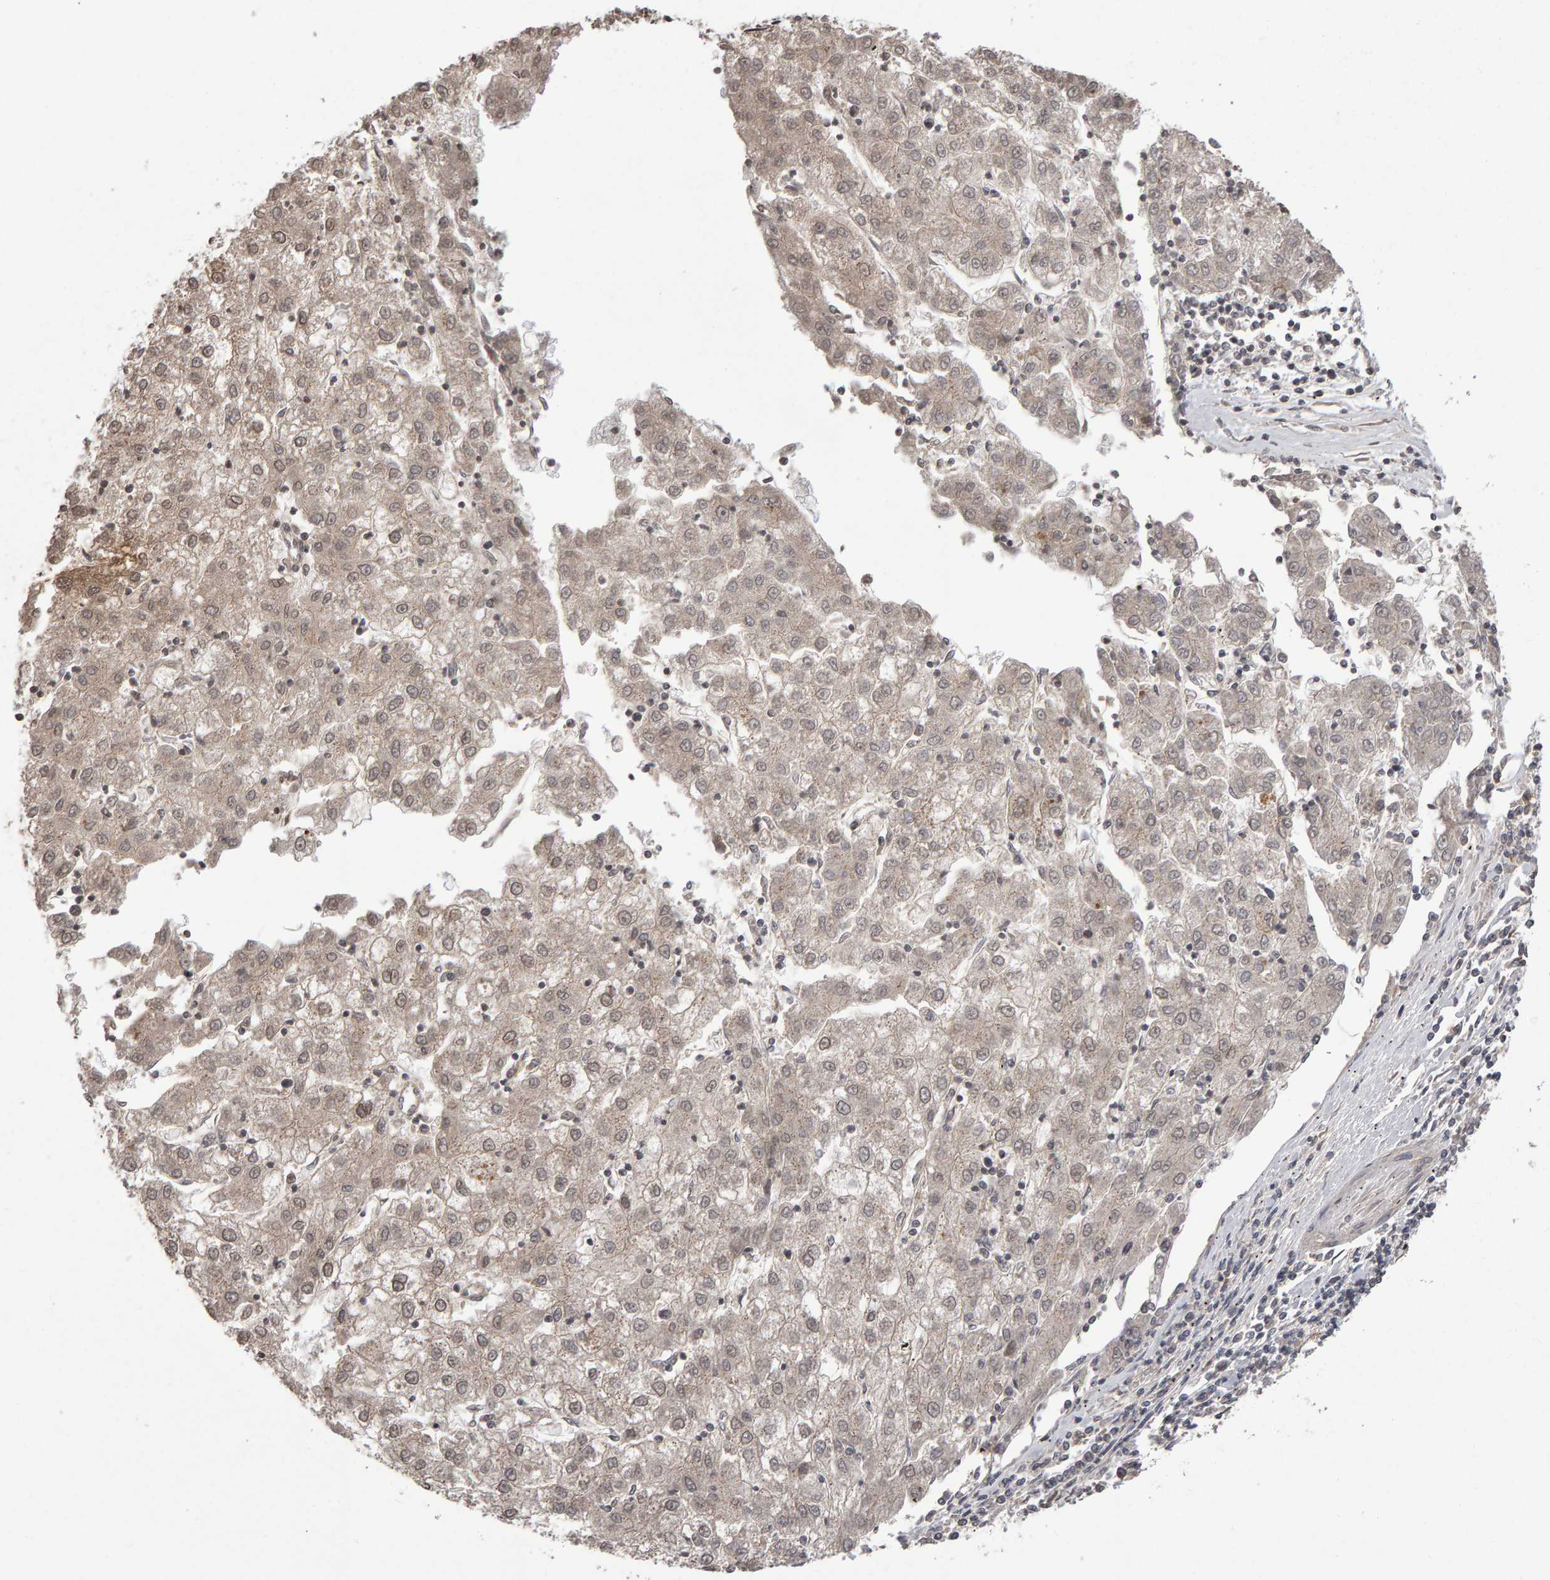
{"staining": {"intensity": "negative", "quantity": "none", "location": "none"}, "tissue": "liver cancer", "cell_type": "Tumor cells", "image_type": "cancer", "snomed": [{"axis": "morphology", "description": "Carcinoma, Hepatocellular, NOS"}, {"axis": "topography", "description": "Liver"}], "caption": "IHC of liver hepatocellular carcinoma reveals no expression in tumor cells.", "gene": "SCRIB", "patient": {"sex": "male", "age": 72}}